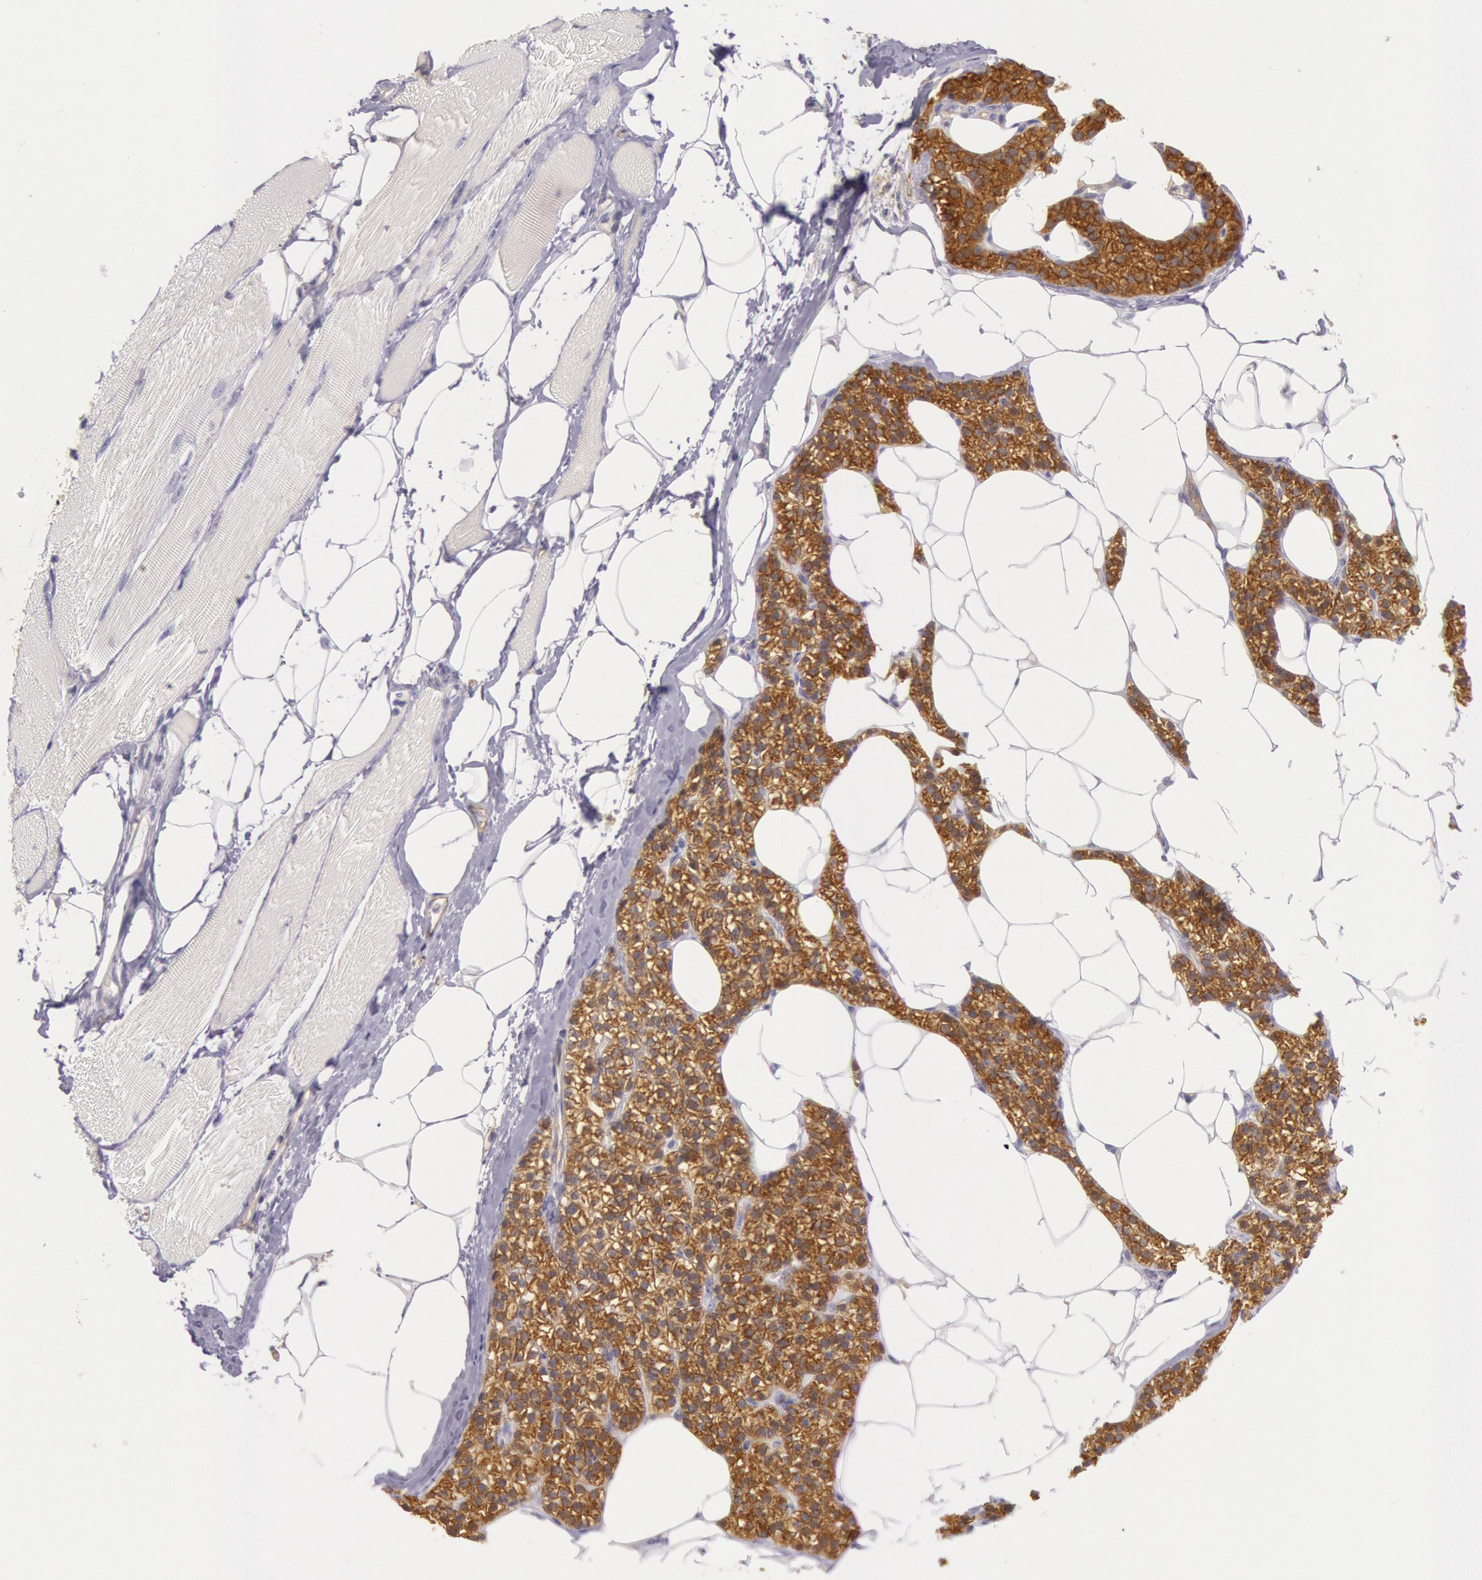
{"staining": {"intensity": "negative", "quantity": "none", "location": "none"}, "tissue": "skeletal muscle", "cell_type": "Myocytes", "image_type": "normal", "snomed": [{"axis": "morphology", "description": "Normal tissue, NOS"}, {"axis": "topography", "description": "Skeletal muscle"}, {"axis": "topography", "description": "Parathyroid gland"}], "caption": "DAB immunohistochemical staining of benign human skeletal muscle reveals no significant staining in myocytes.", "gene": "MYO5A", "patient": {"sex": "female", "age": 37}}